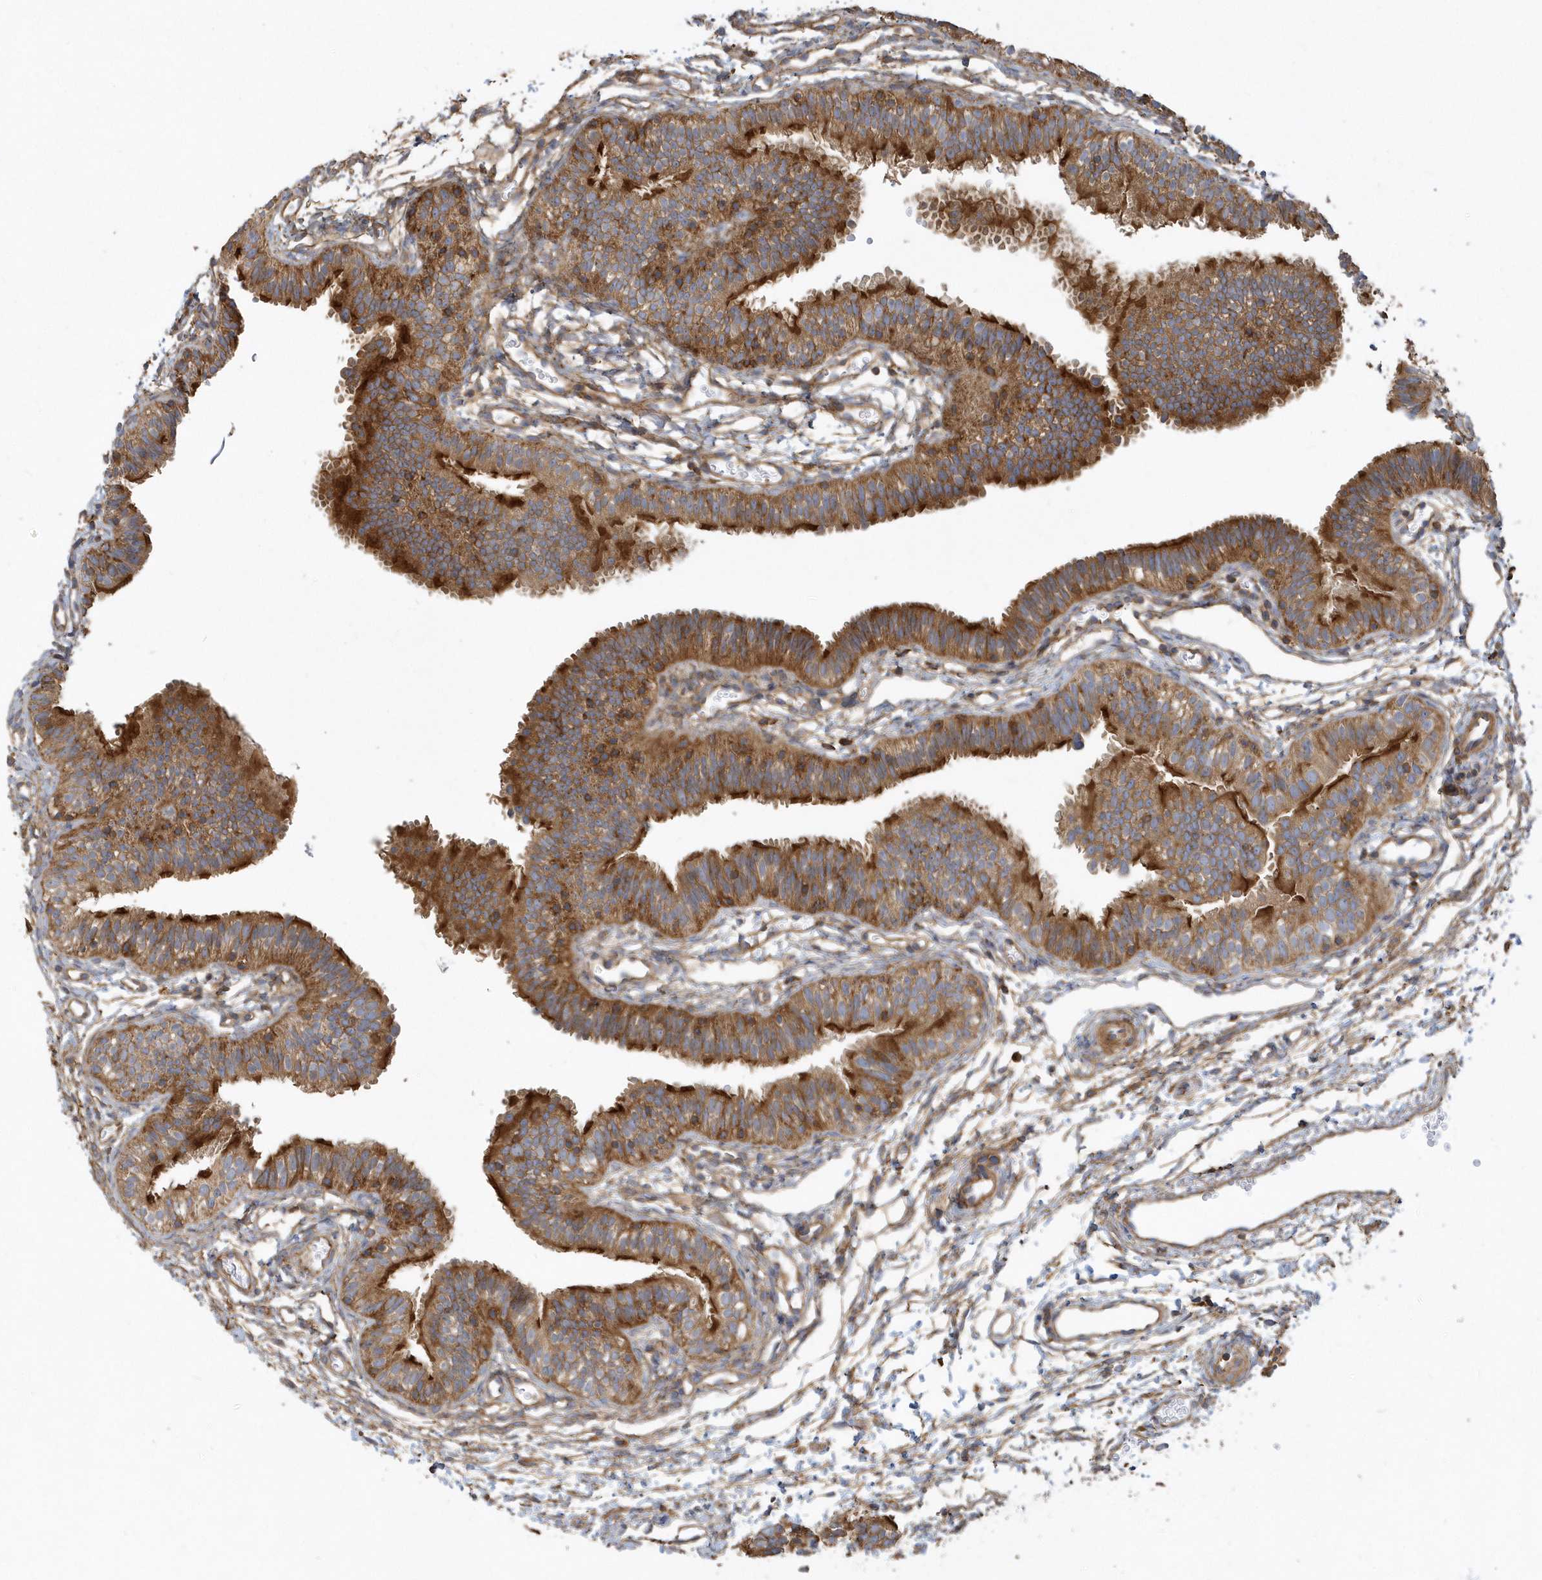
{"staining": {"intensity": "moderate", "quantity": ">75%", "location": "cytoplasmic/membranous"}, "tissue": "fallopian tube", "cell_type": "Glandular cells", "image_type": "normal", "snomed": [{"axis": "morphology", "description": "Normal tissue, NOS"}, {"axis": "topography", "description": "Fallopian tube"}], "caption": "Approximately >75% of glandular cells in unremarkable human fallopian tube exhibit moderate cytoplasmic/membranous protein positivity as visualized by brown immunohistochemical staining.", "gene": "TRAIP", "patient": {"sex": "female", "age": 35}}